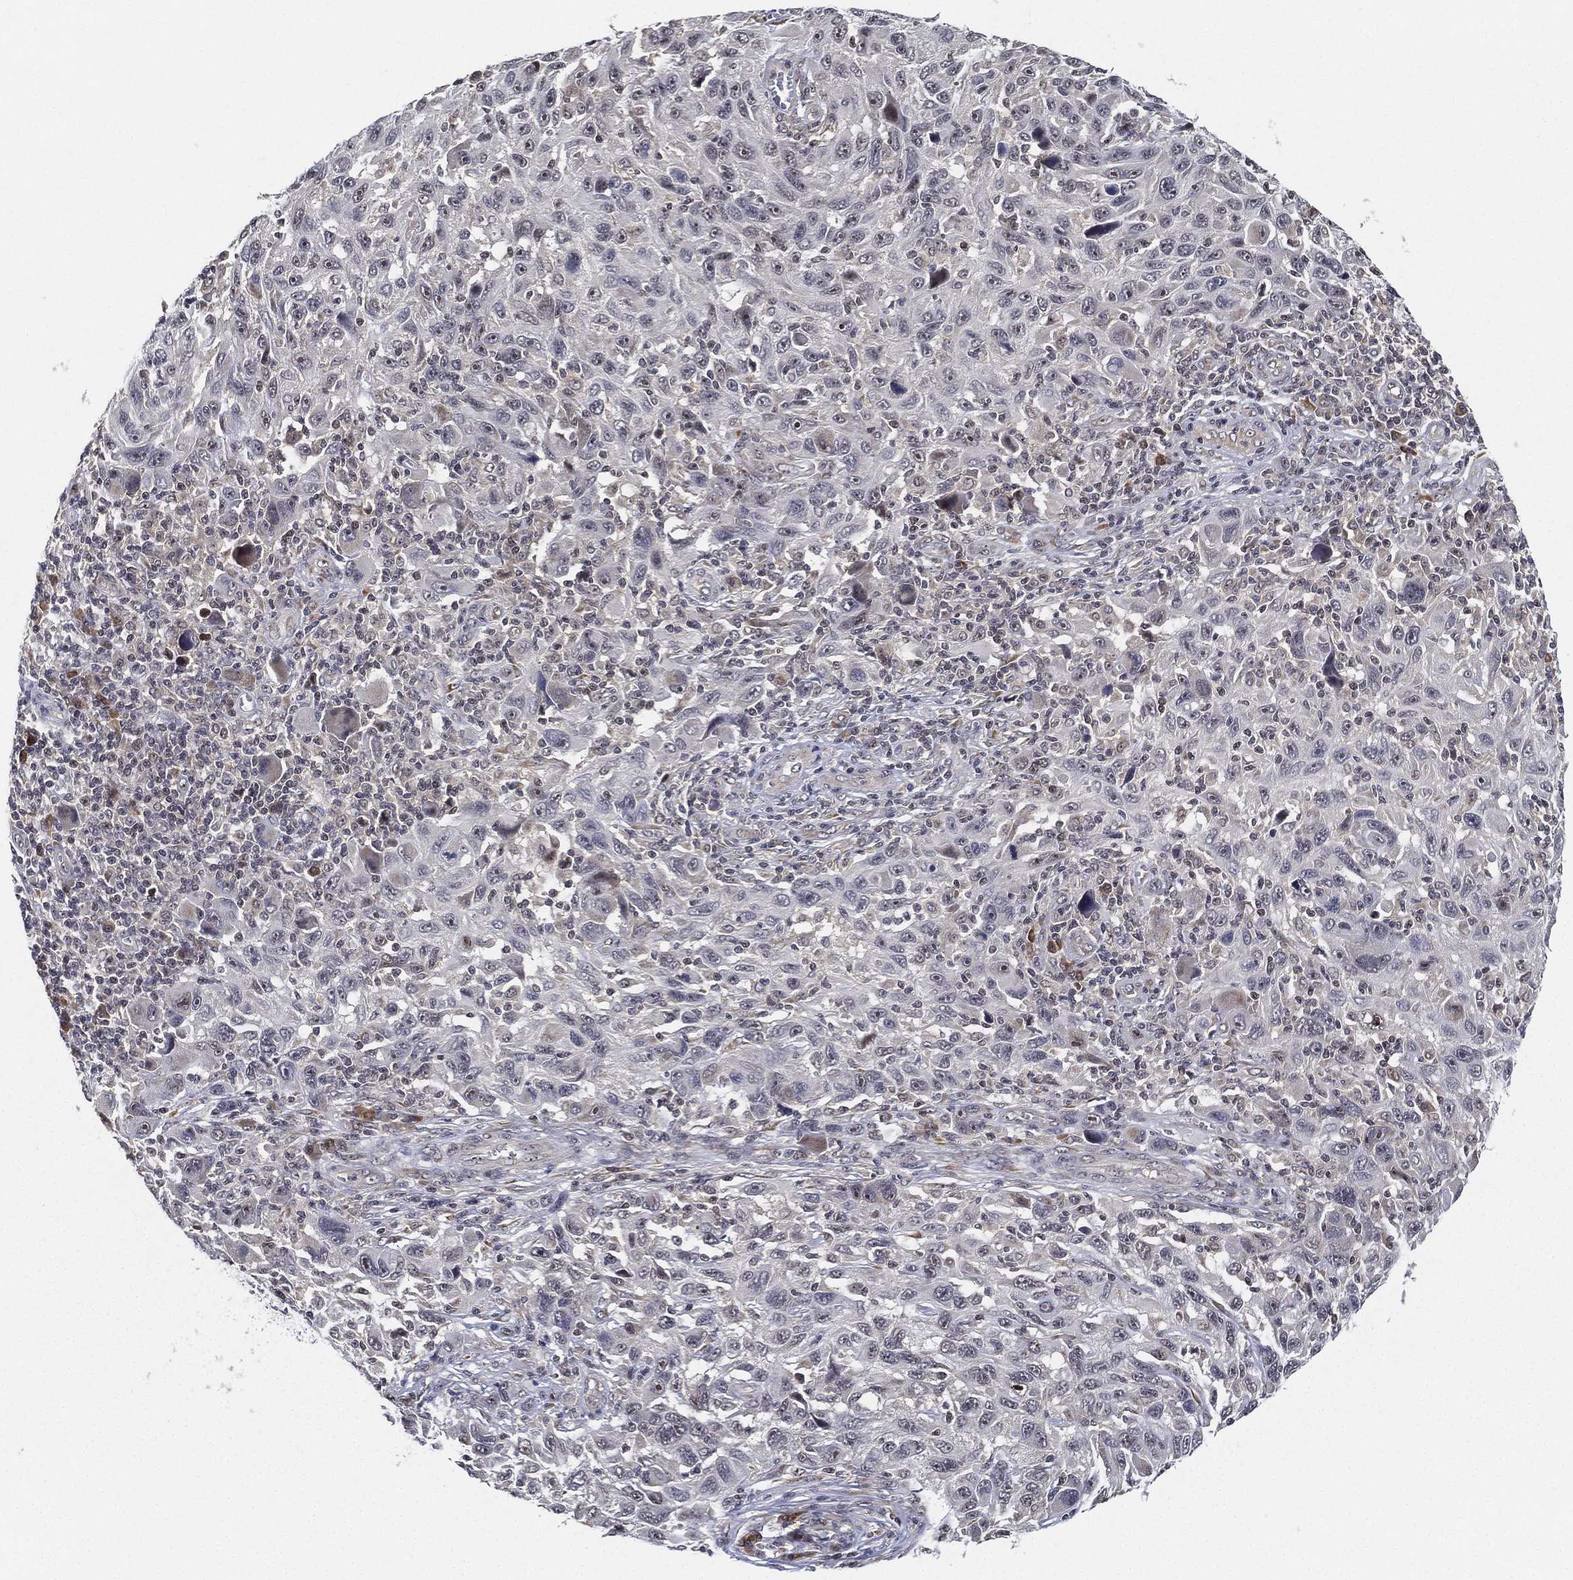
{"staining": {"intensity": "strong", "quantity": "25%-75%", "location": "nuclear"}, "tissue": "melanoma", "cell_type": "Tumor cells", "image_type": "cancer", "snomed": [{"axis": "morphology", "description": "Malignant melanoma, NOS"}, {"axis": "topography", "description": "Skin"}], "caption": "Protein expression analysis of melanoma reveals strong nuclear positivity in approximately 25%-75% of tumor cells.", "gene": "PPP1R16B", "patient": {"sex": "male", "age": 53}}